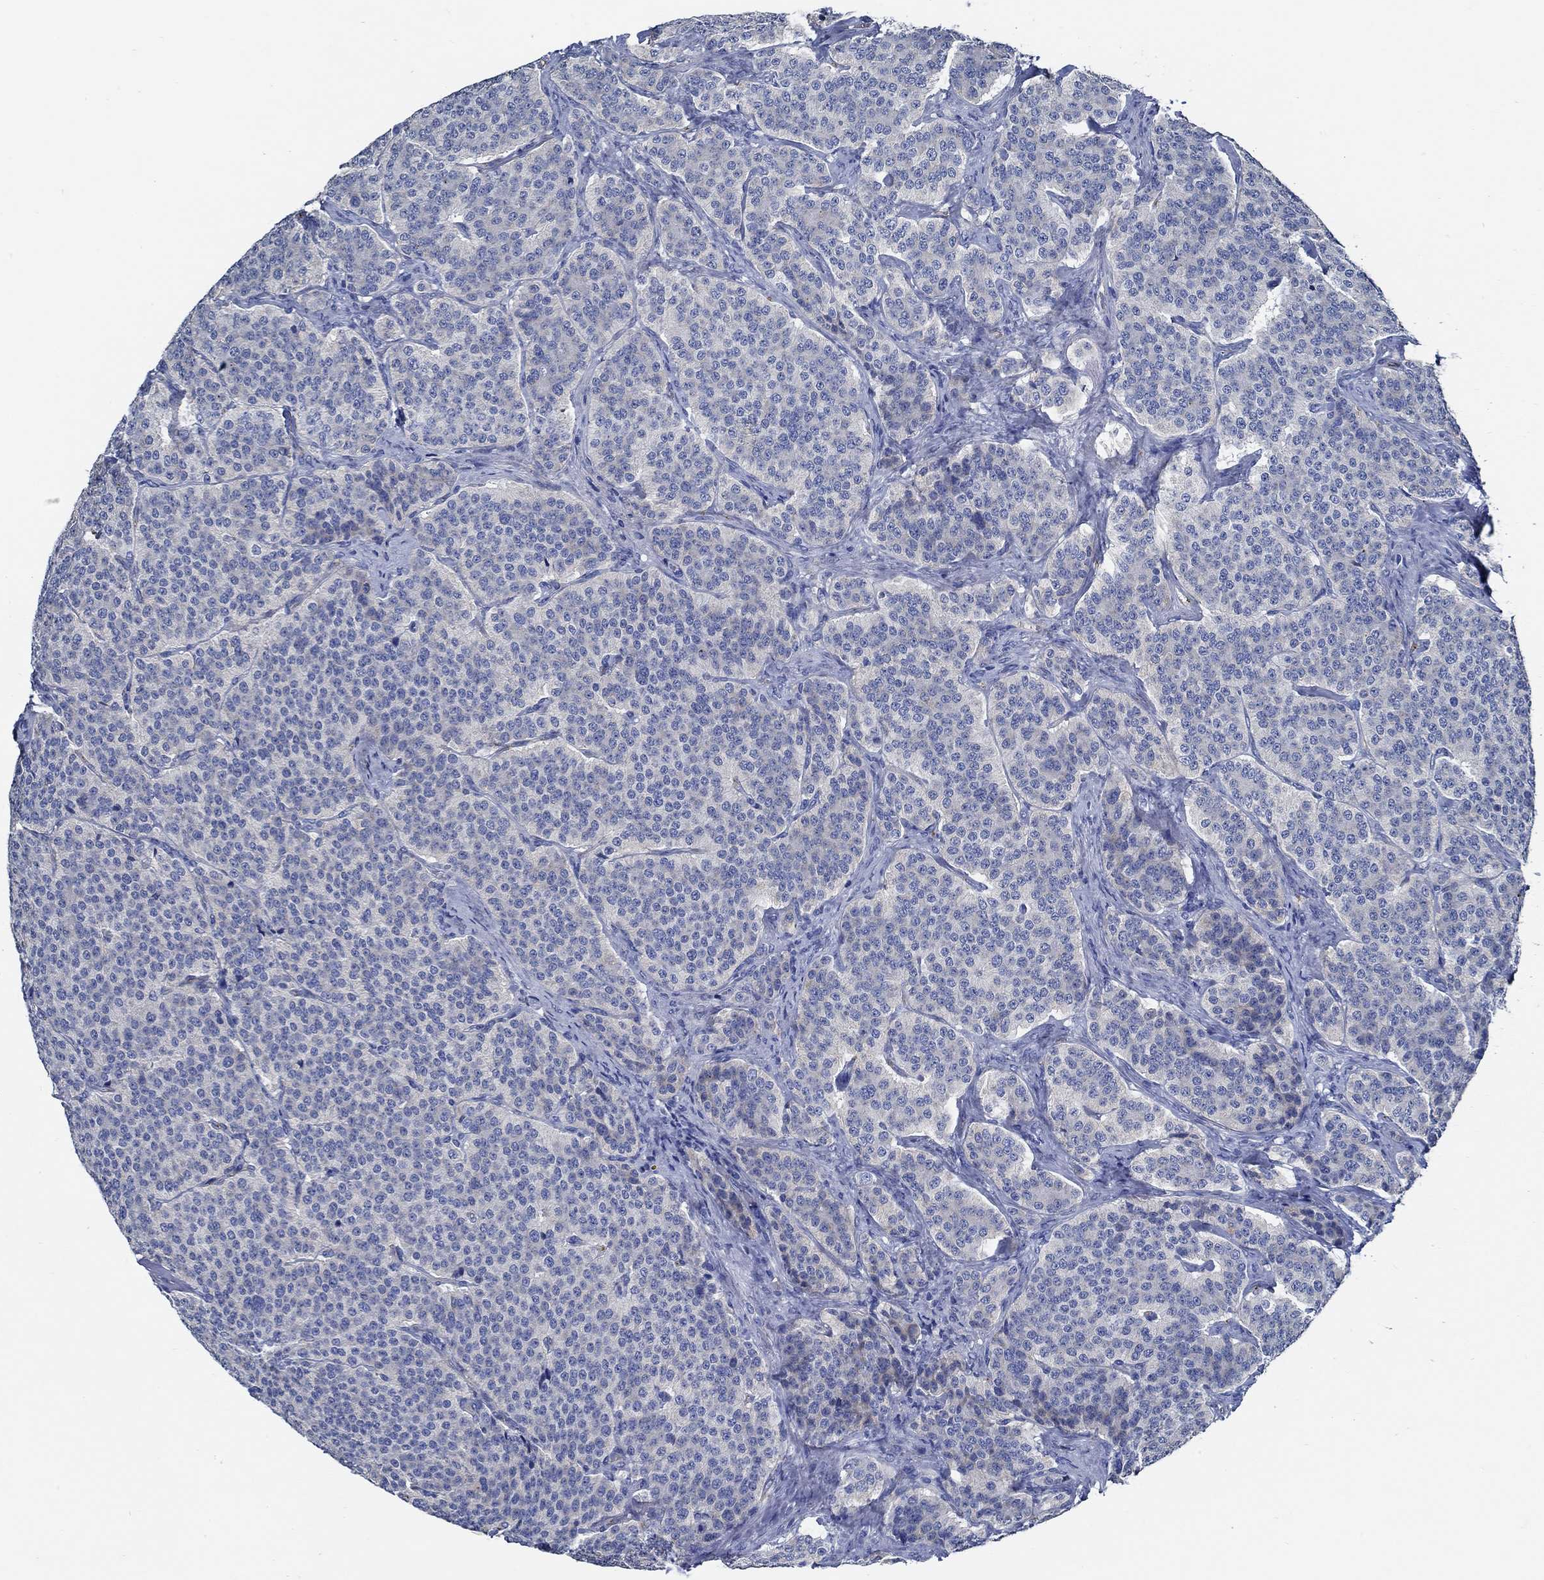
{"staining": {"intensity": "negative", "quantity": "none", "location": "none"}, "tissue": "carcinoid", "cell_type": "Tumor cells", "image_type": "cancer", "snomed": [{"axis": "morphology", "description": "Carcinoid, malignant, NOS"}, {"axis": "topography", "description": "Small intestine"}], "caption": "DAB (3,3'-diaminobenzidine) immunohistochemical staining of carcinoid demonstrates no significant staining in tumor cells. (DAB immunohistochemistry with hematoxylin counter stain).", "gene": "HECW2", "patient": {"sex": "female", "age": 58}}